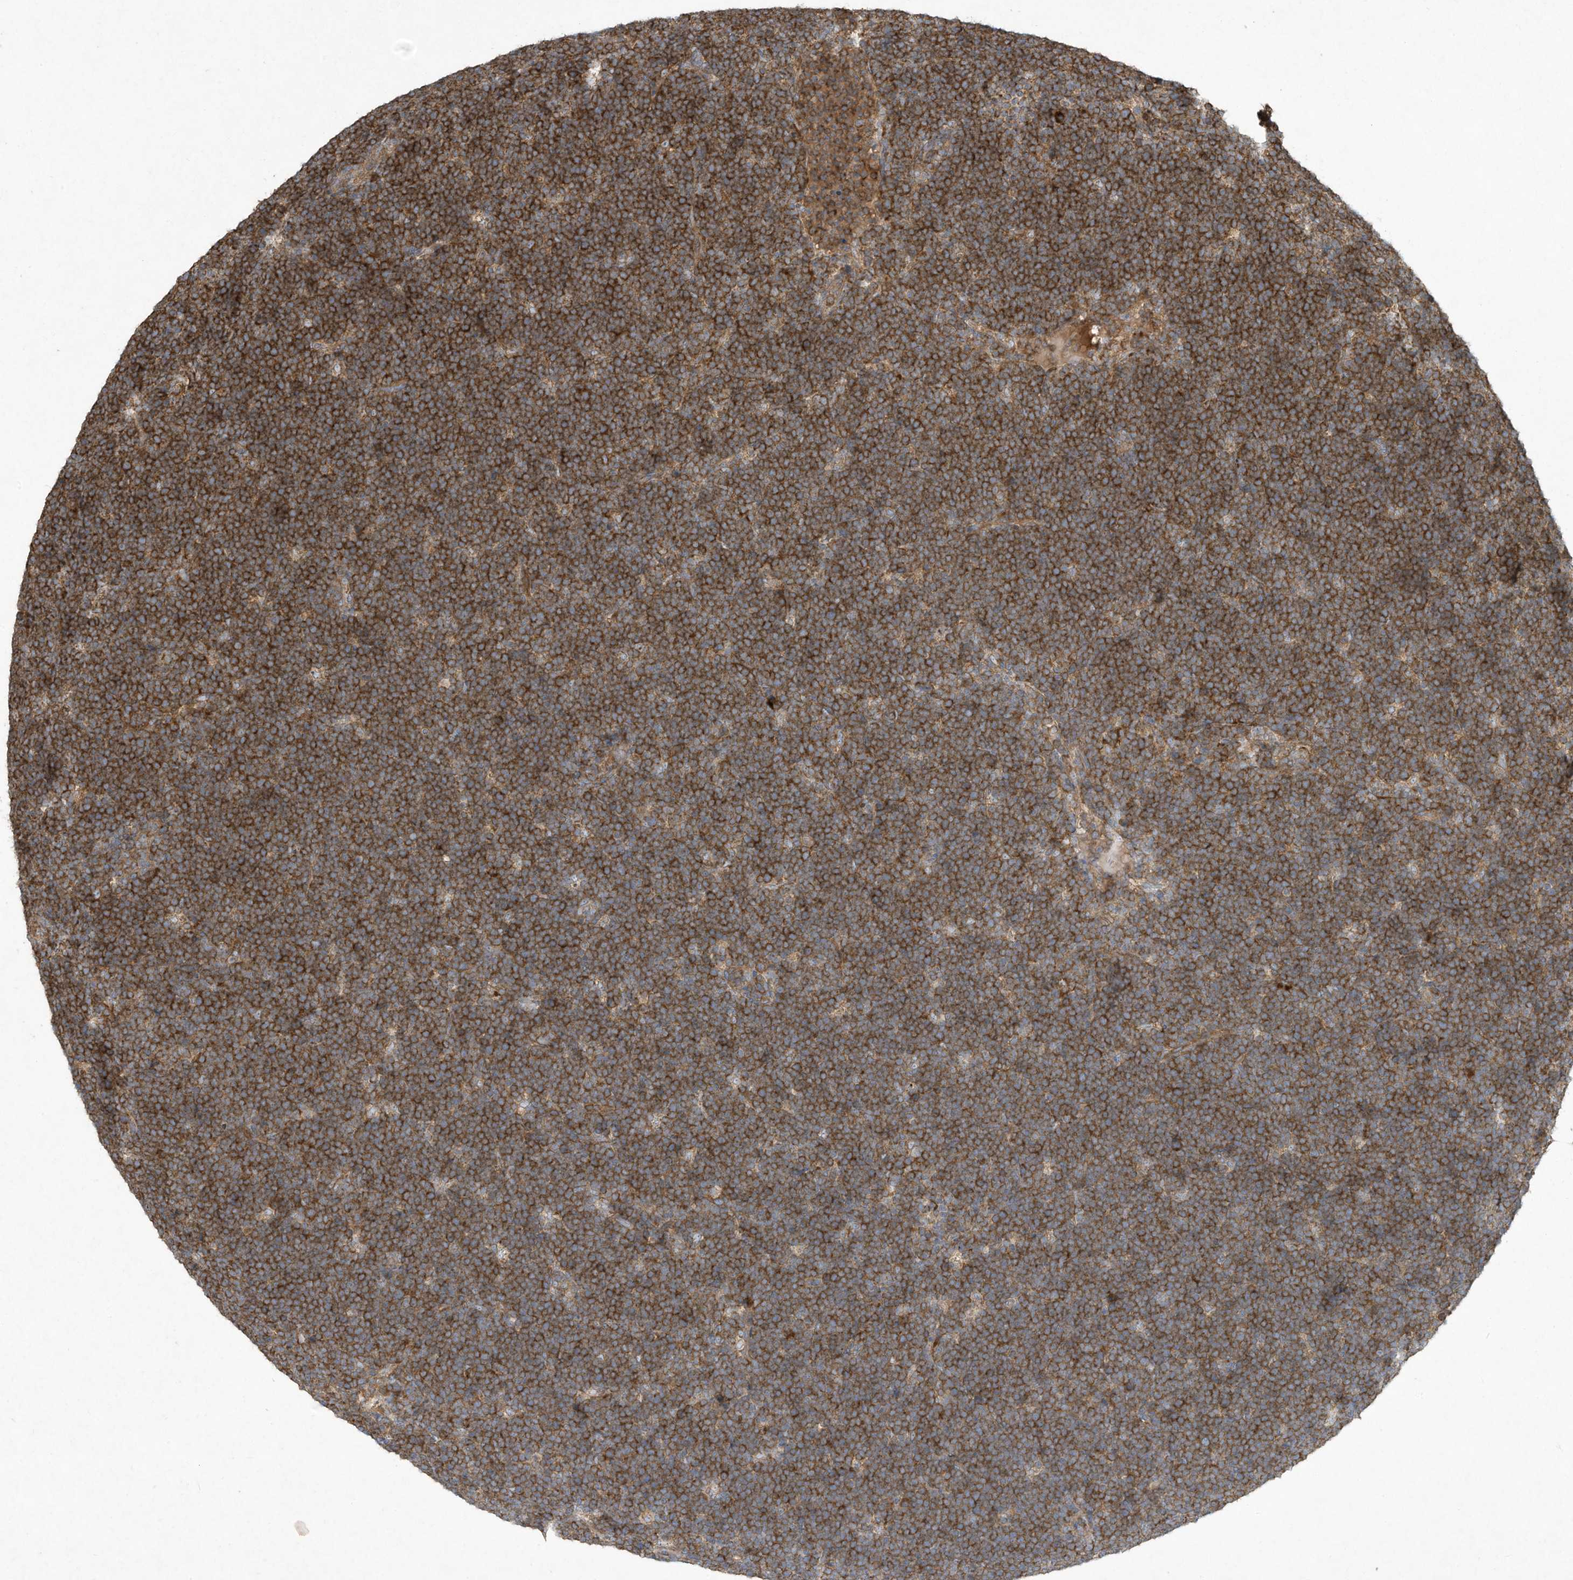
{"staining": {"intensity": "strong", "quantity": ">75%", "location": "cytoplasmic/membranous"}, "tissue": "lymphoma", "cell_type": "Tumor cells", "image_type": "cancer", "snomed": [{"axis": "morphology", "description": "Malignant lymphoma, non-Hodgkin's type, High grade"}, {"axis": "topography", "description": "Lymph node"}], "caption": "Human high-grade malignant lymphoma, non-Hodgkin's type stained with a protein marker demonstrates strong staining in tumor cells.", "gene": "SYNJ2", "patient": {"sex": "male", "age": 13}}